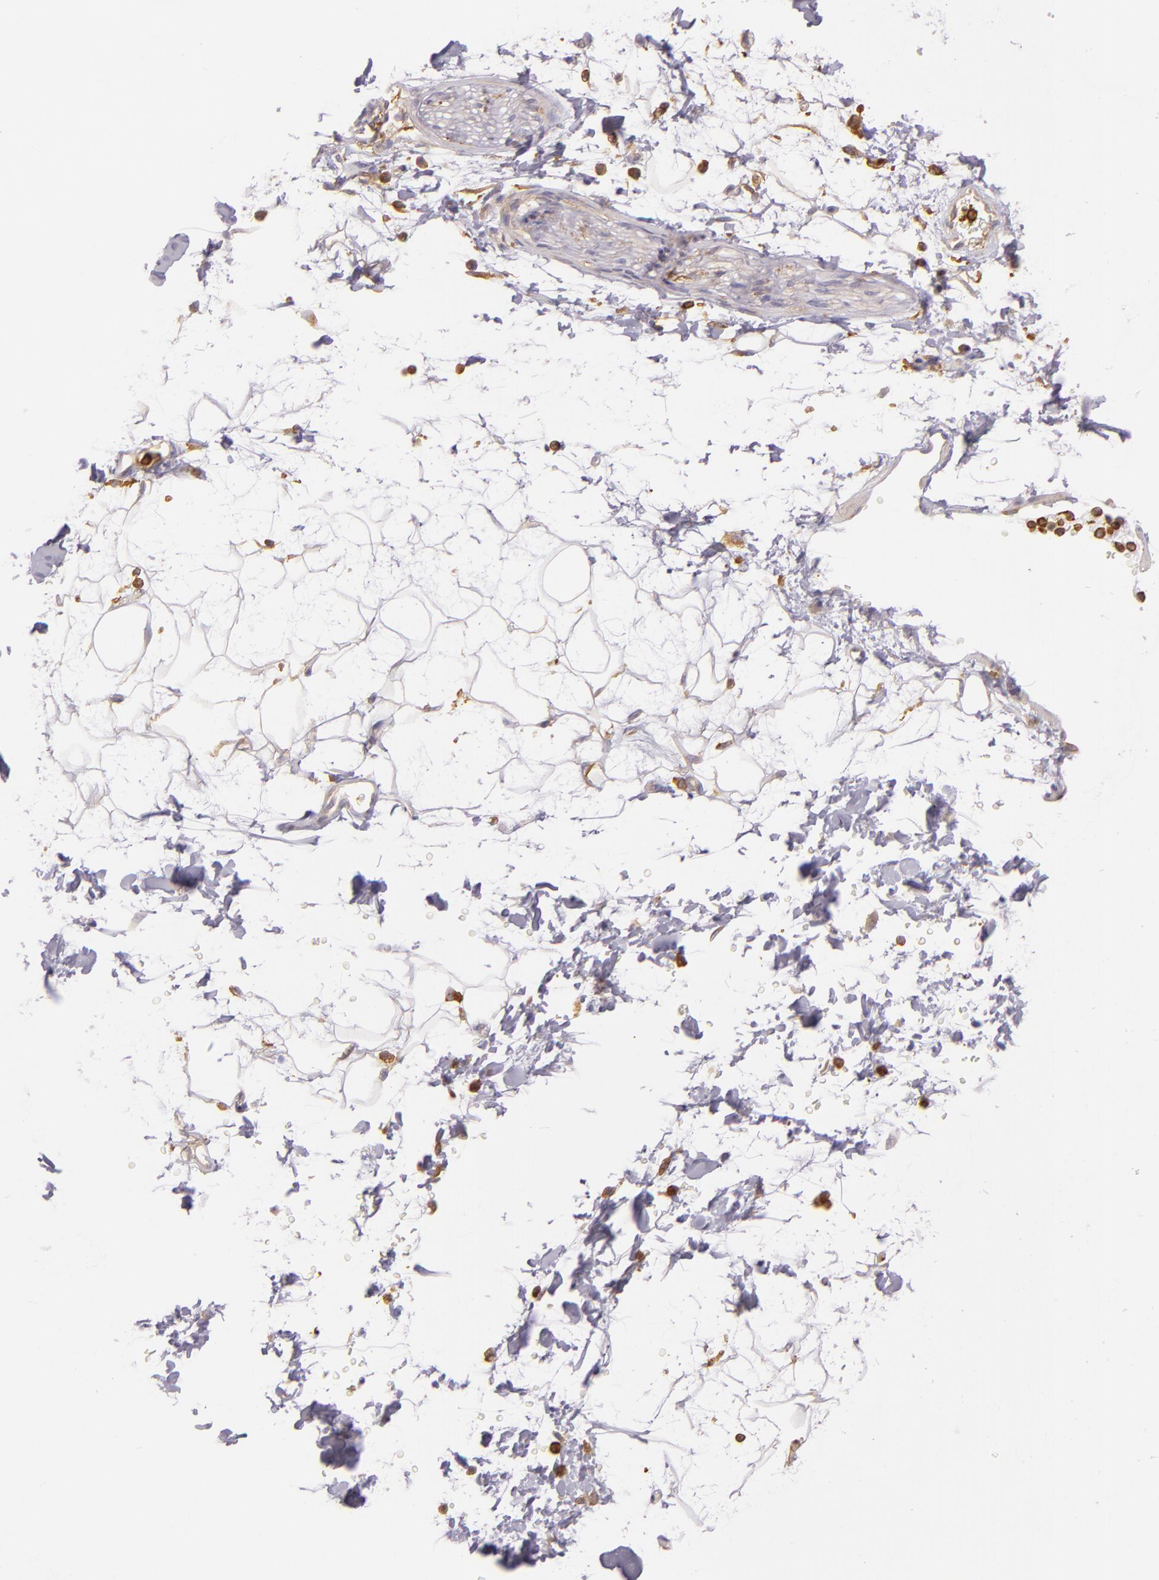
{"staining": {"intensity": "negative", "quantity": "none", "location": "none"}, "tissue": "adipose tissue", "cell_type": "Adipocytes", "image_type": "normal", "snomed": [{"axis": "morphology", "description": "Normal tissue, NOS"}, {"axis": "topography", "description": "Soft tissue"}], "caption": "Immunohistochemistry (IHC) photomicrograph of benign human adipose tissue stained for a protein (brown), which displays no expression in adipocytes.", "gene": "TLN1", "patient": {"sex": "male", "age": 72}}